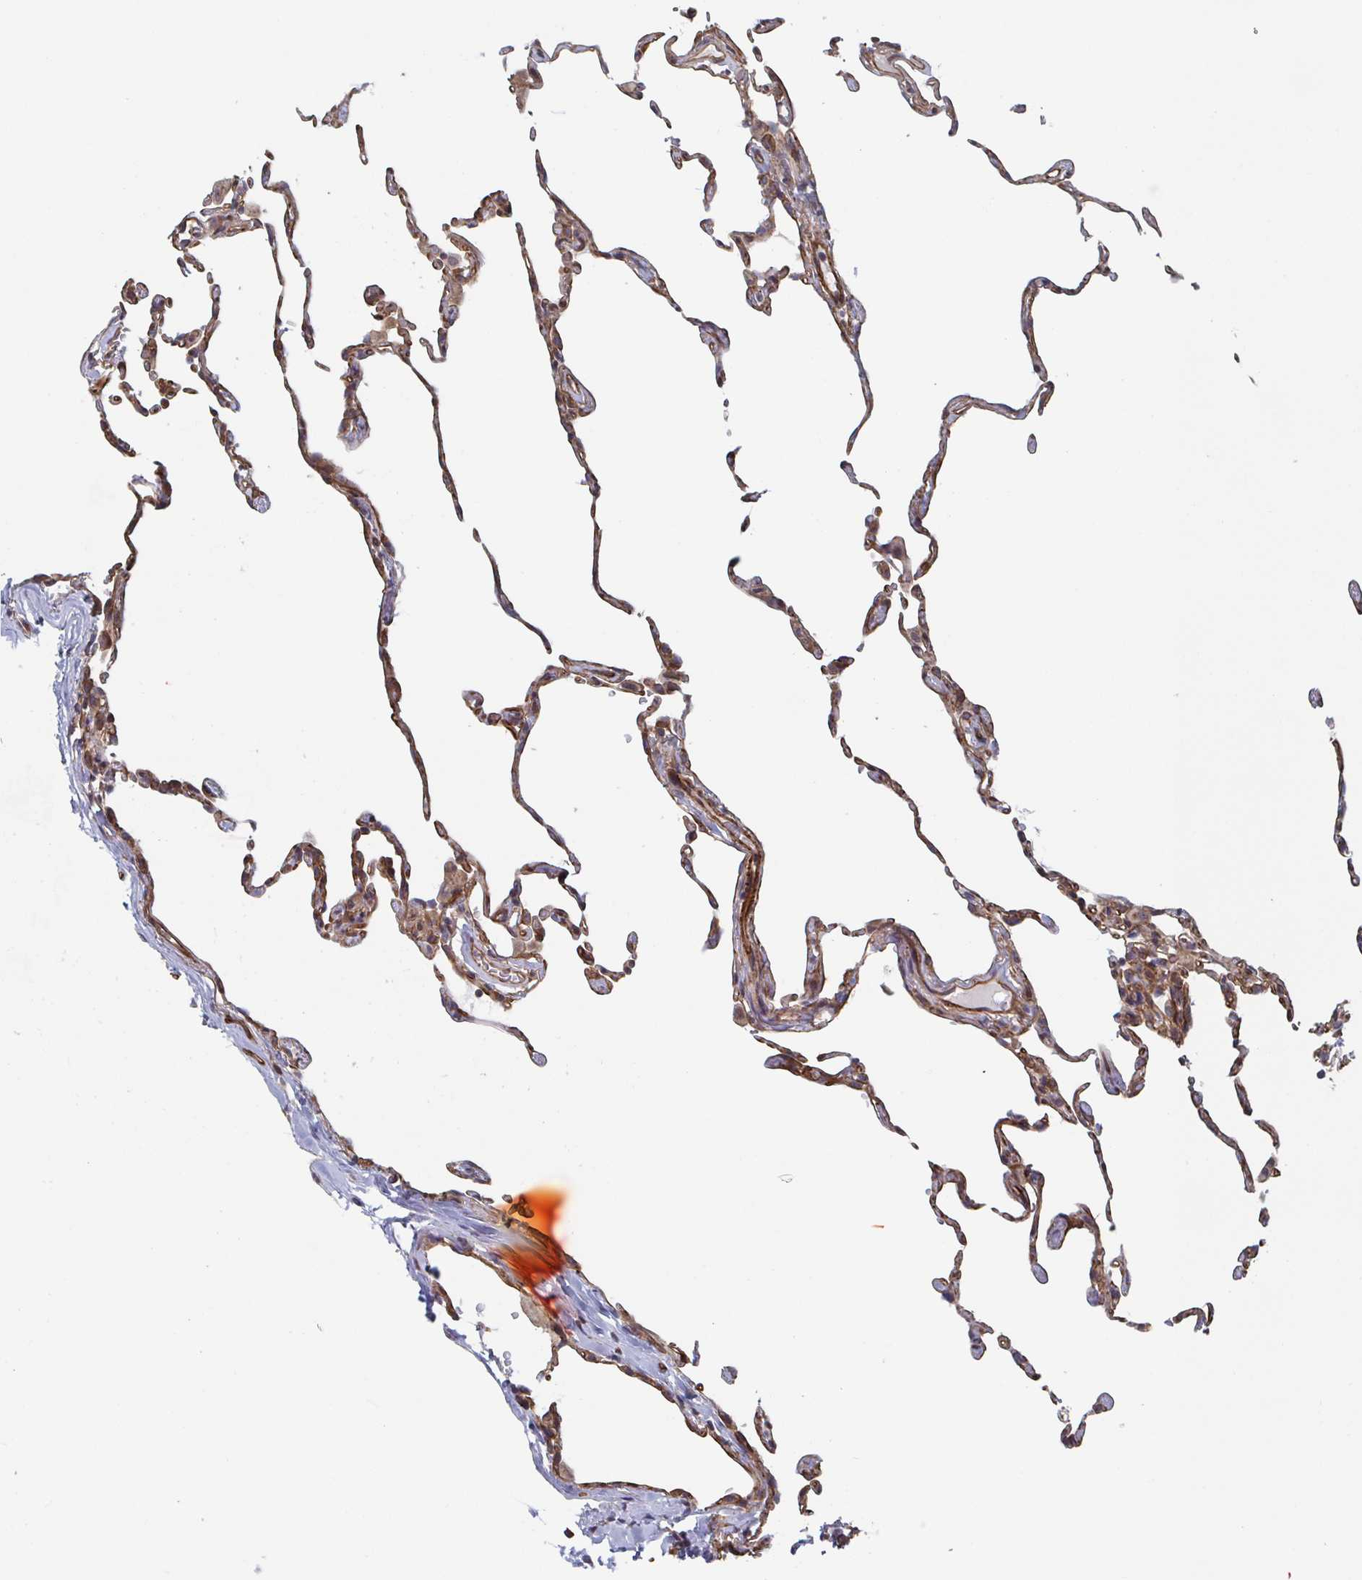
{"staining": {"intensity": "weak", "quantity": "25%-75%", "location": "cytoplasmic/membranous"}, "tissue": "lung", "cell_type": "Alveolar cells", "image_type": "normal", "snomed": [{"axis": "morphology", "description": "Normal tissue, NOS"}, {"axis": "topography", "description": "Lung"}], "caption": "Brown immunohistochemical staining in benign lung reveals weak cytoplasmic/membranous staining in about 25%-75% of alveolar cells.", "gene": "DVL3", "patient": {"sex": "female", "age": 57}}